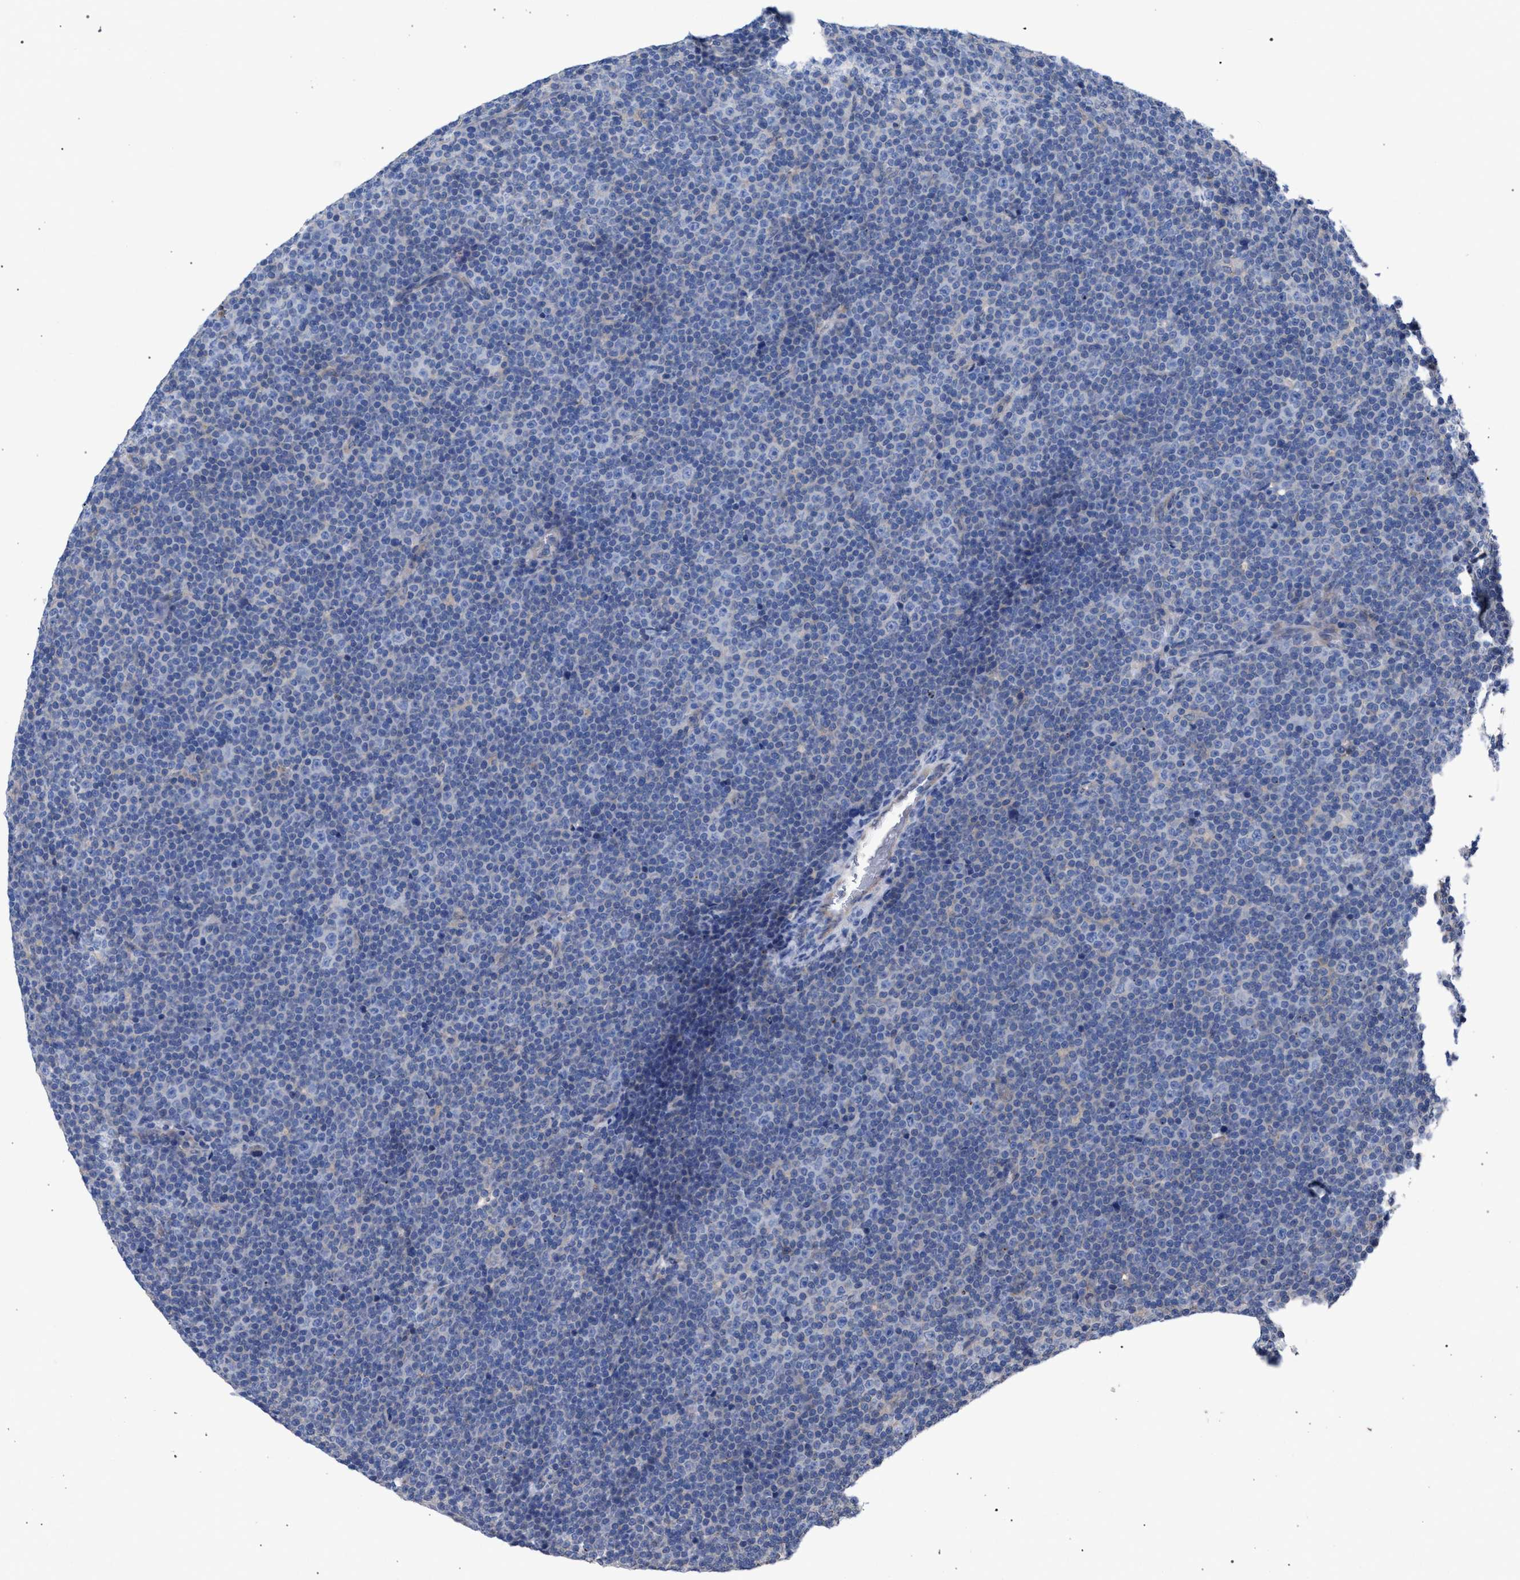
{"staining": {"intensity": "negative", "quantity": "none", "location": "none"}, "tissue": "lymphoma", "cell_type": "Tumor cells", "image_type": "cancer", "snomed": [{"axis": "morphology", "description": "Malignant lymphoma, non-Hodgkin's type, Low grade"}, {"axis": "topography", "description": "Lymph node"}], "caption": "Protein analysis of lymphoma displays no significant positivity in tumor cells.", "gene": "GMPR", "patient": {"sex": "female", "age": 67}}